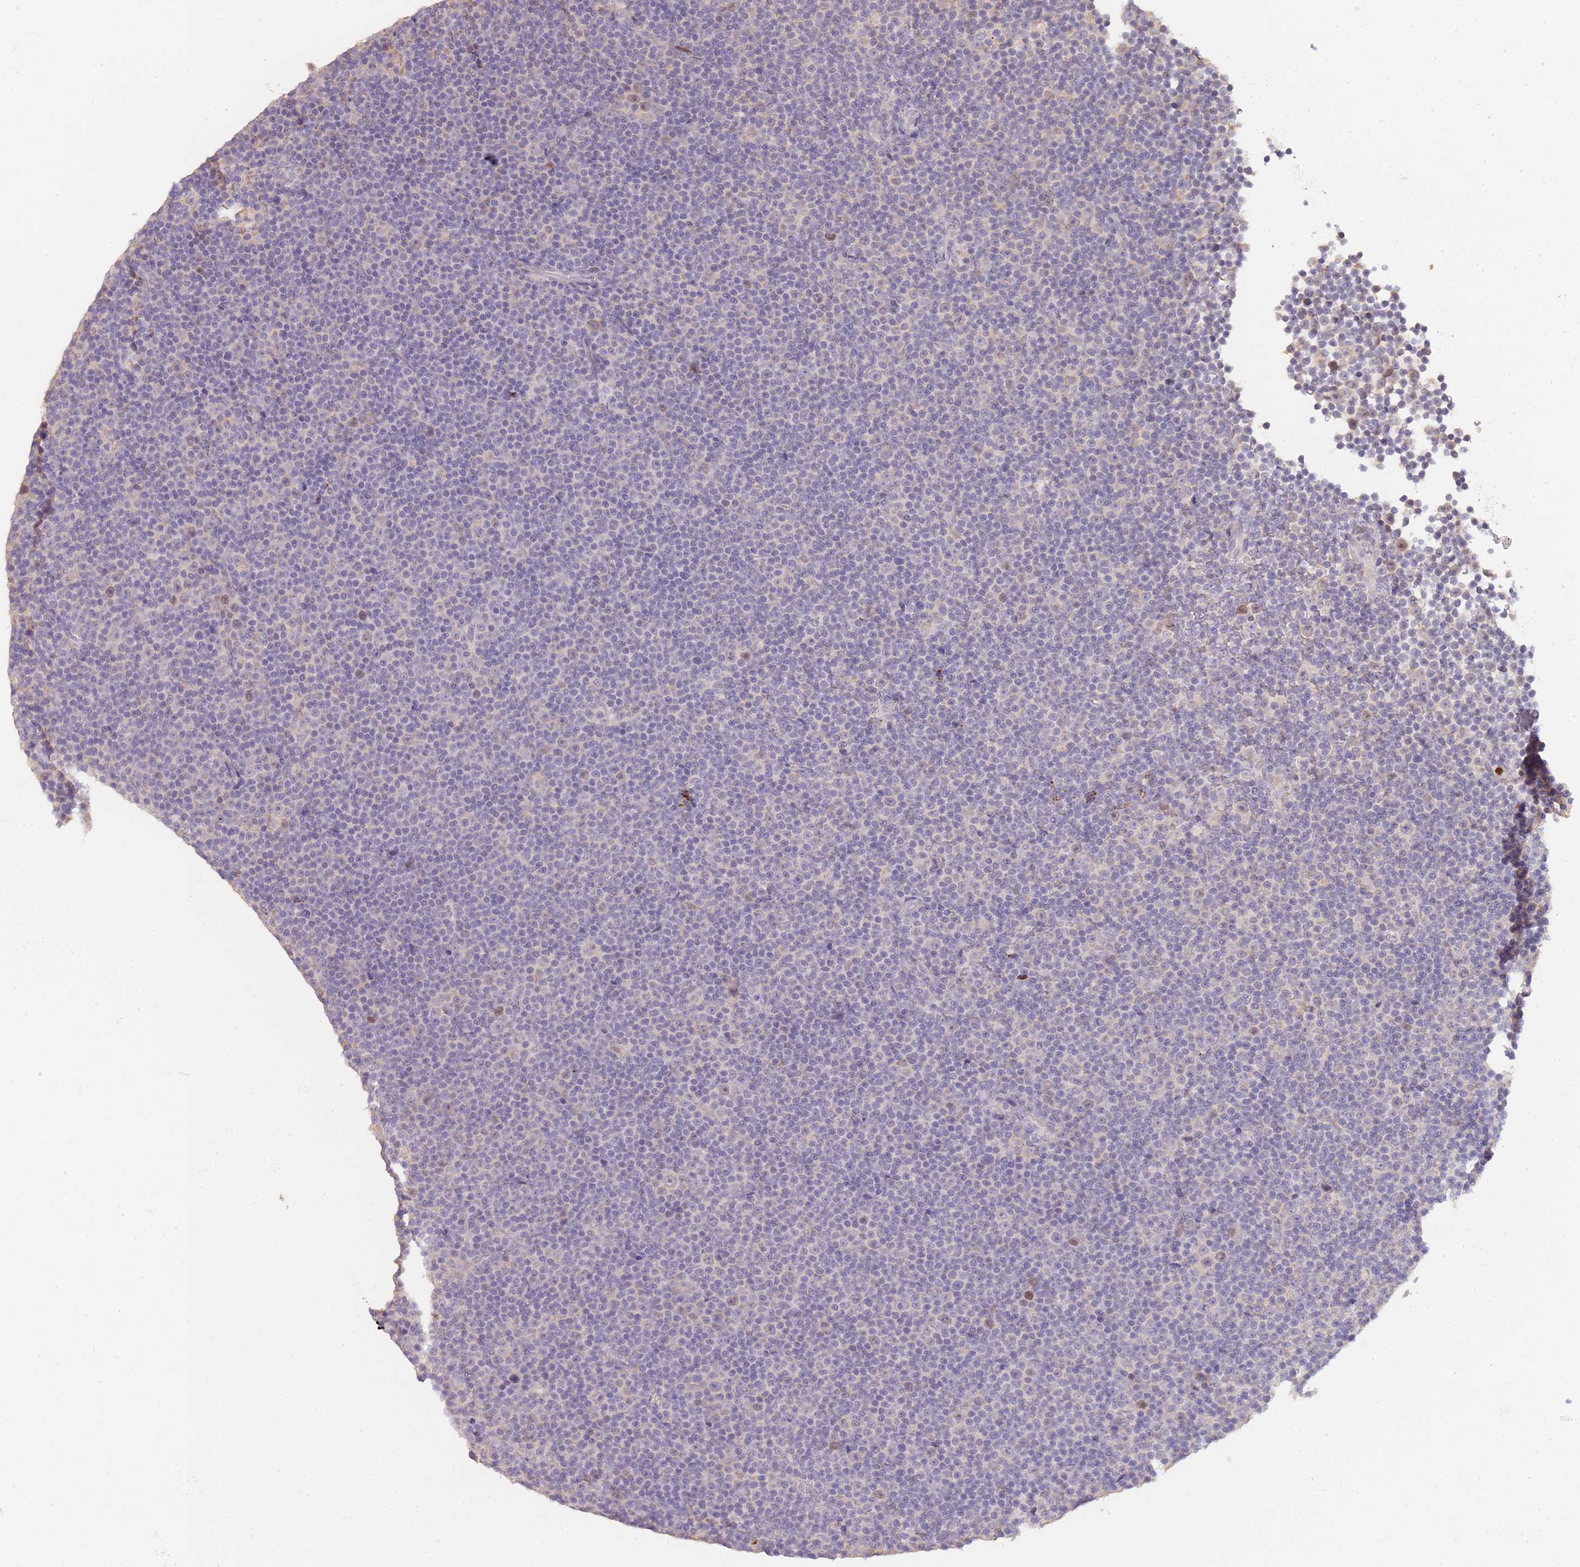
{"staining": {"intensity": "negative", "quantity": "none", "location": "none"}, "tissue": "lymphoma", "cell_type": "Tumor cells", "image_type": "cancer", "snomed": [{"axis": "morphology", "description": "Malignant lymphoma, non-Hodgkin's type, Low grade"}, {"axis": "topography", "description": "Lymph node"}], "caption": "High magnification brightfield microscopy of low-grade malignant lymphoma, non-Hodgkin's type stained with DAB (3,3'-diaminobenzidine) (brown) and counterstained with hematoxylin (blue): tumor cells show no significant positivity.", "gene": "PIMREG", "patient": {"sex": "female", "age": 67}}